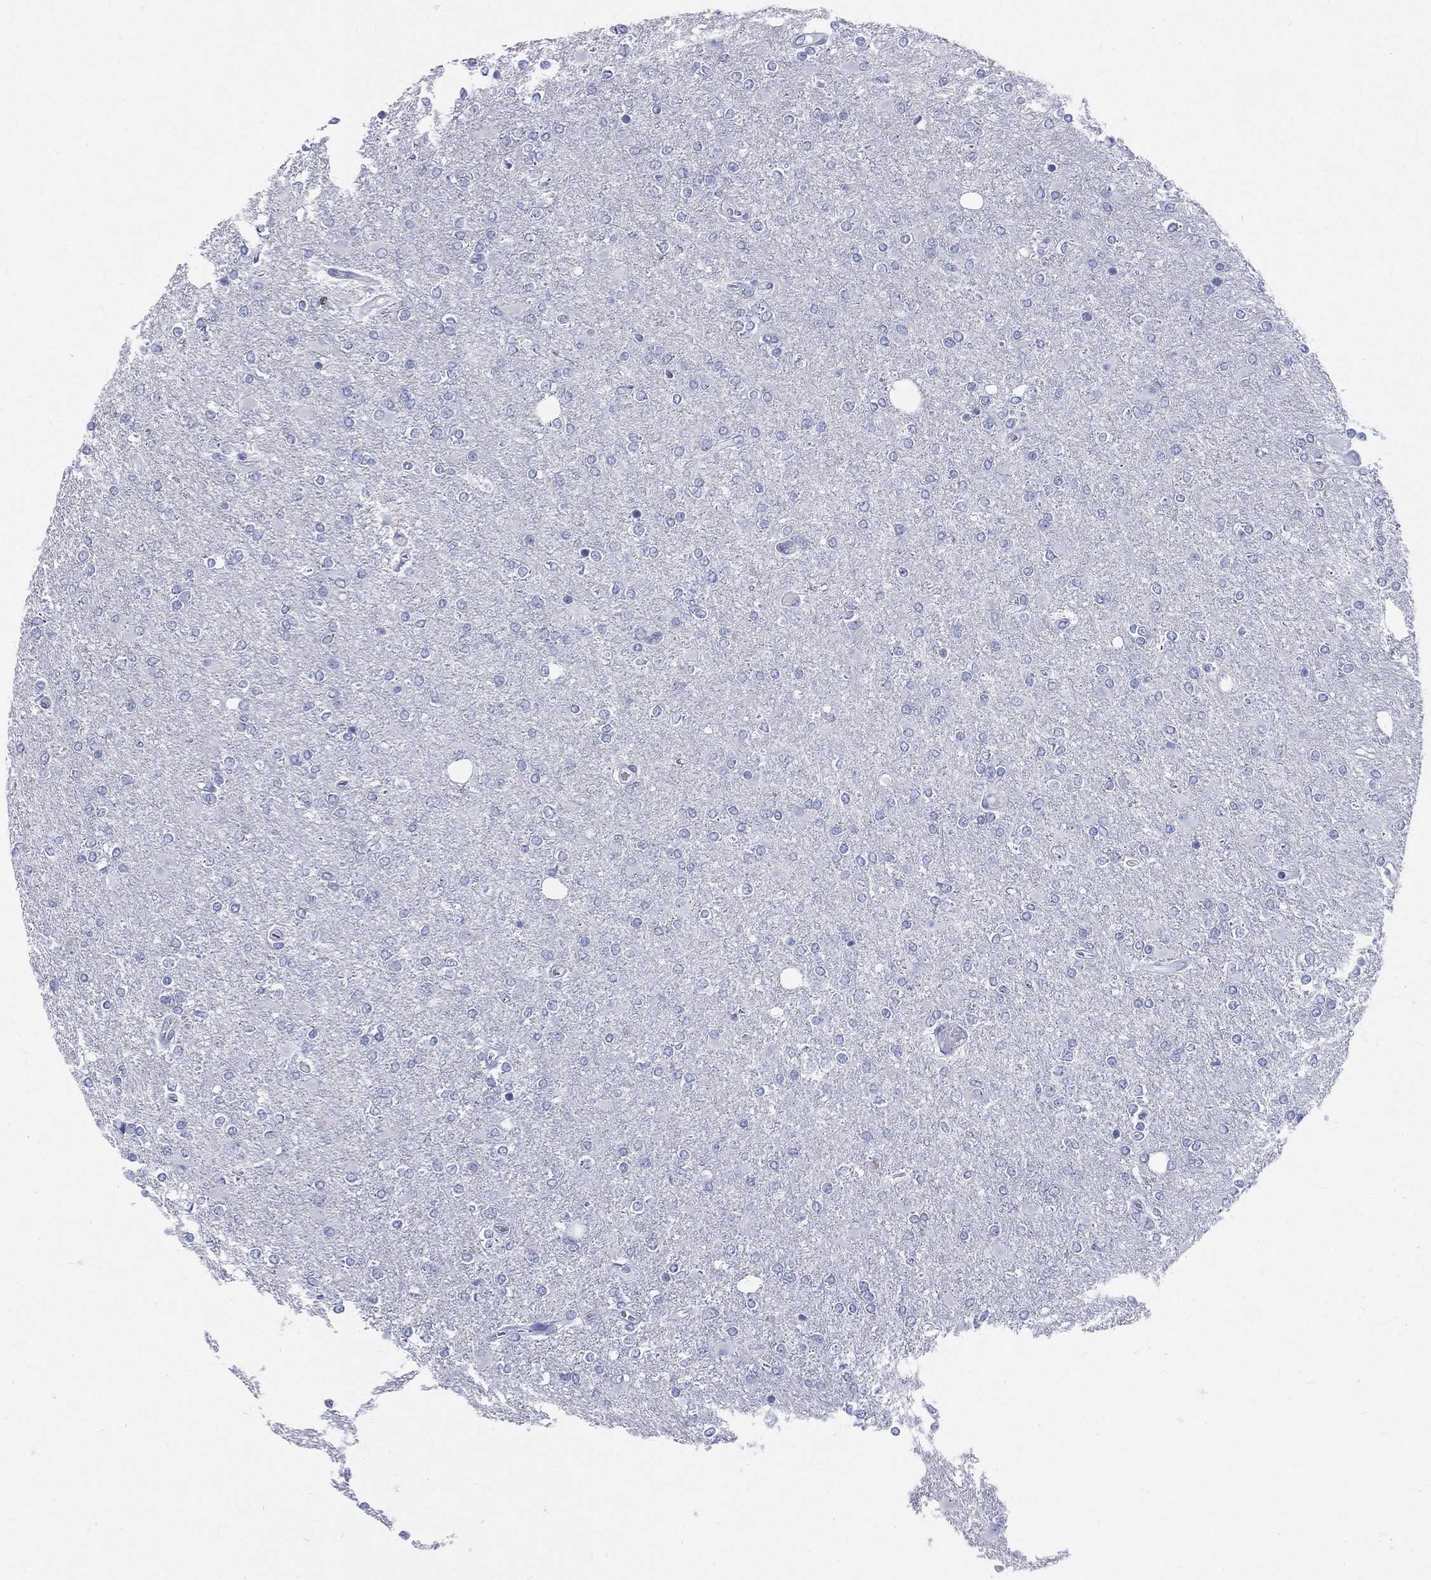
{"staining": {"intensity": "negative", "quantity": "none", "location": "none"}, "tissue": "glioma", "cell_type": "Tumor cells", "image_type": "cancer", "snomed": [{"axis": "morphology", "description": "Glioma, malignant, High grade"}, {"axis": "topography", "description": "Cerebral cortex"}], "caption": "Tumor cells are negative for protein expression in human high-grade glioma (malignant). (DAB (3,3'-diaminobenzidine) immunohistochemistry visualized using brightfield microscopy, high magnification).", "gene": "CYLC1", "patient": {"sex": "male", "age": 70}}